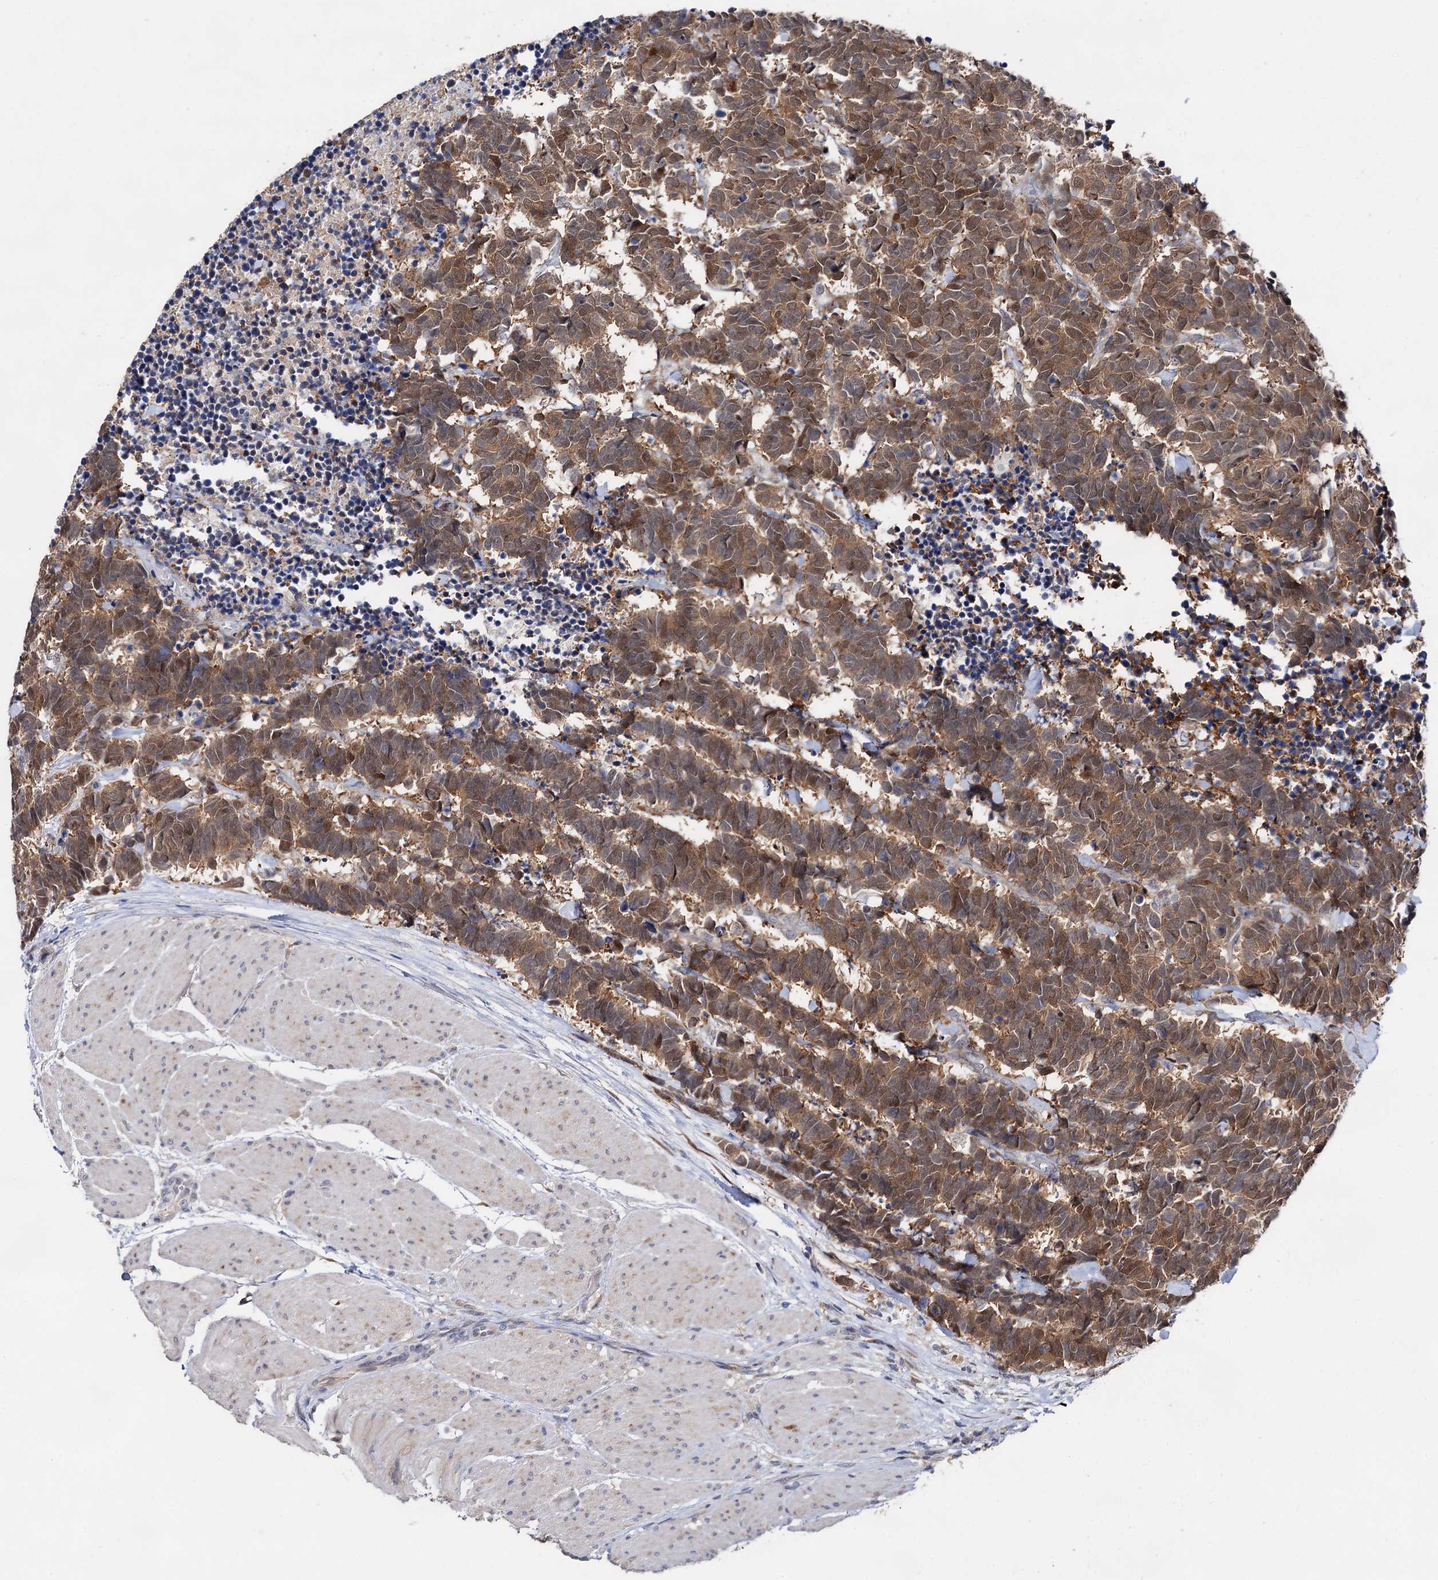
{"staining": {"intensity": "moderate", "quantity": ">75%", "location": "cytoplasmic/membranous,nuclear"}, "tissue": "carcinoid", "cell_type": "Tumor cells", "image_type": "cancer", "snomed": [{"axis": "morphology", "description": "Carcinoma, NOS"}, {"axis": "morphology", "description": "Carcinoid, malignant, NOS"}, {"axis": "topography", "description": "Urinary bladder"}], "caption": "Moderate cytoplasmic/membranous and nuclear staining is seen in about >75% of tumor cells in carcinoid (malignant). (brown staining indicates protein expression, while blue staining denotes nuclei).", "gene": "CAPRIN2", "patient": {"sex": "male", "age": 57}}